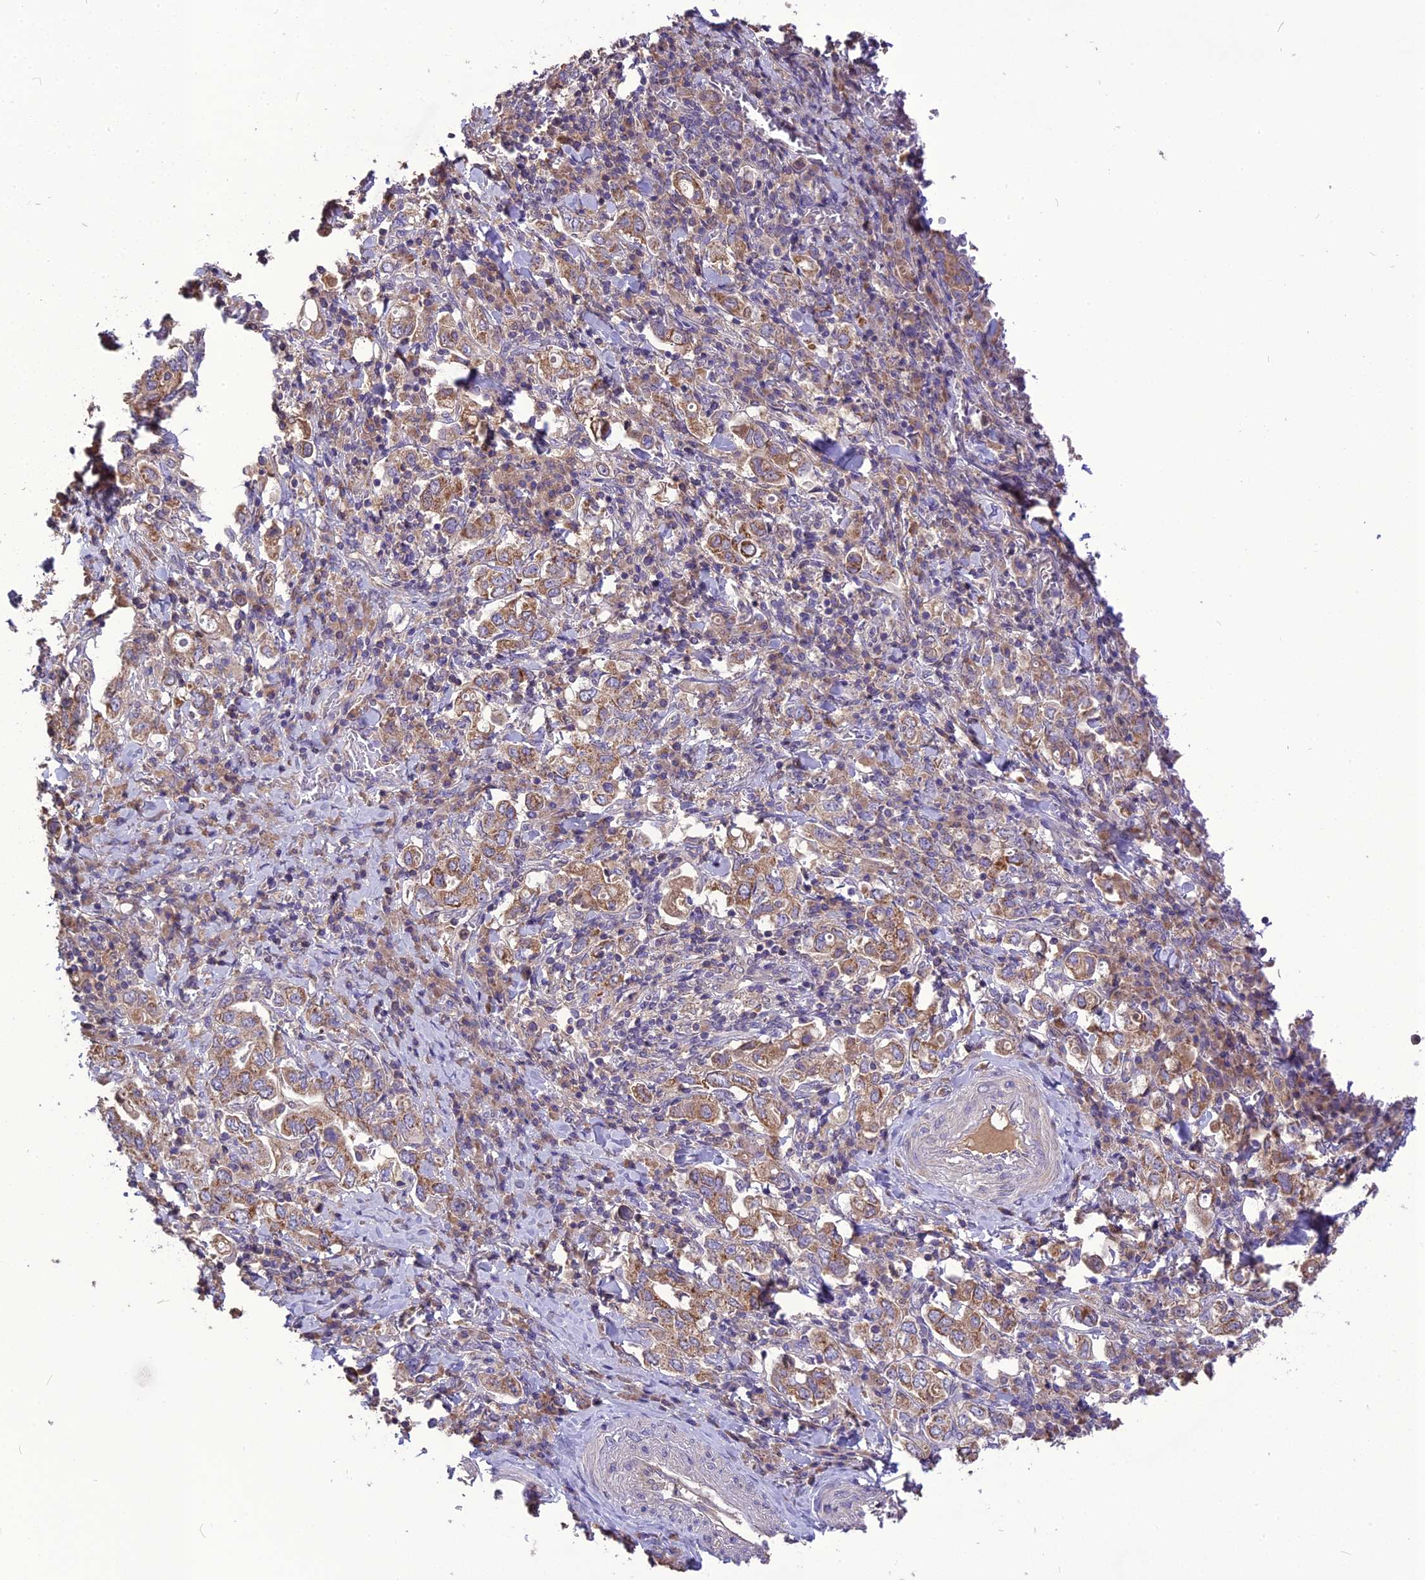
{"staining": {"intensity": "moderate", "quantity": ">75%", "location": "cytoplasmic/membranous"}, "tissue": "stomach cancer", "cell_type": "Tumor cells", "image_type": "cancer", "snomed": [{"axis": "morphology", "description": "Adenocarcinoma, NOS"}, {"axis": "topography", "description": "Stomach, upper"}], "caption": "Stomach cancer (adenocarcinoma) stained for a protein (brown) displays moderate cytoplasmic/membranous positive staining in about >75% of tumor cells.", "gene": "NUDT8", "patient": {"sex": "male", "age": 62}}